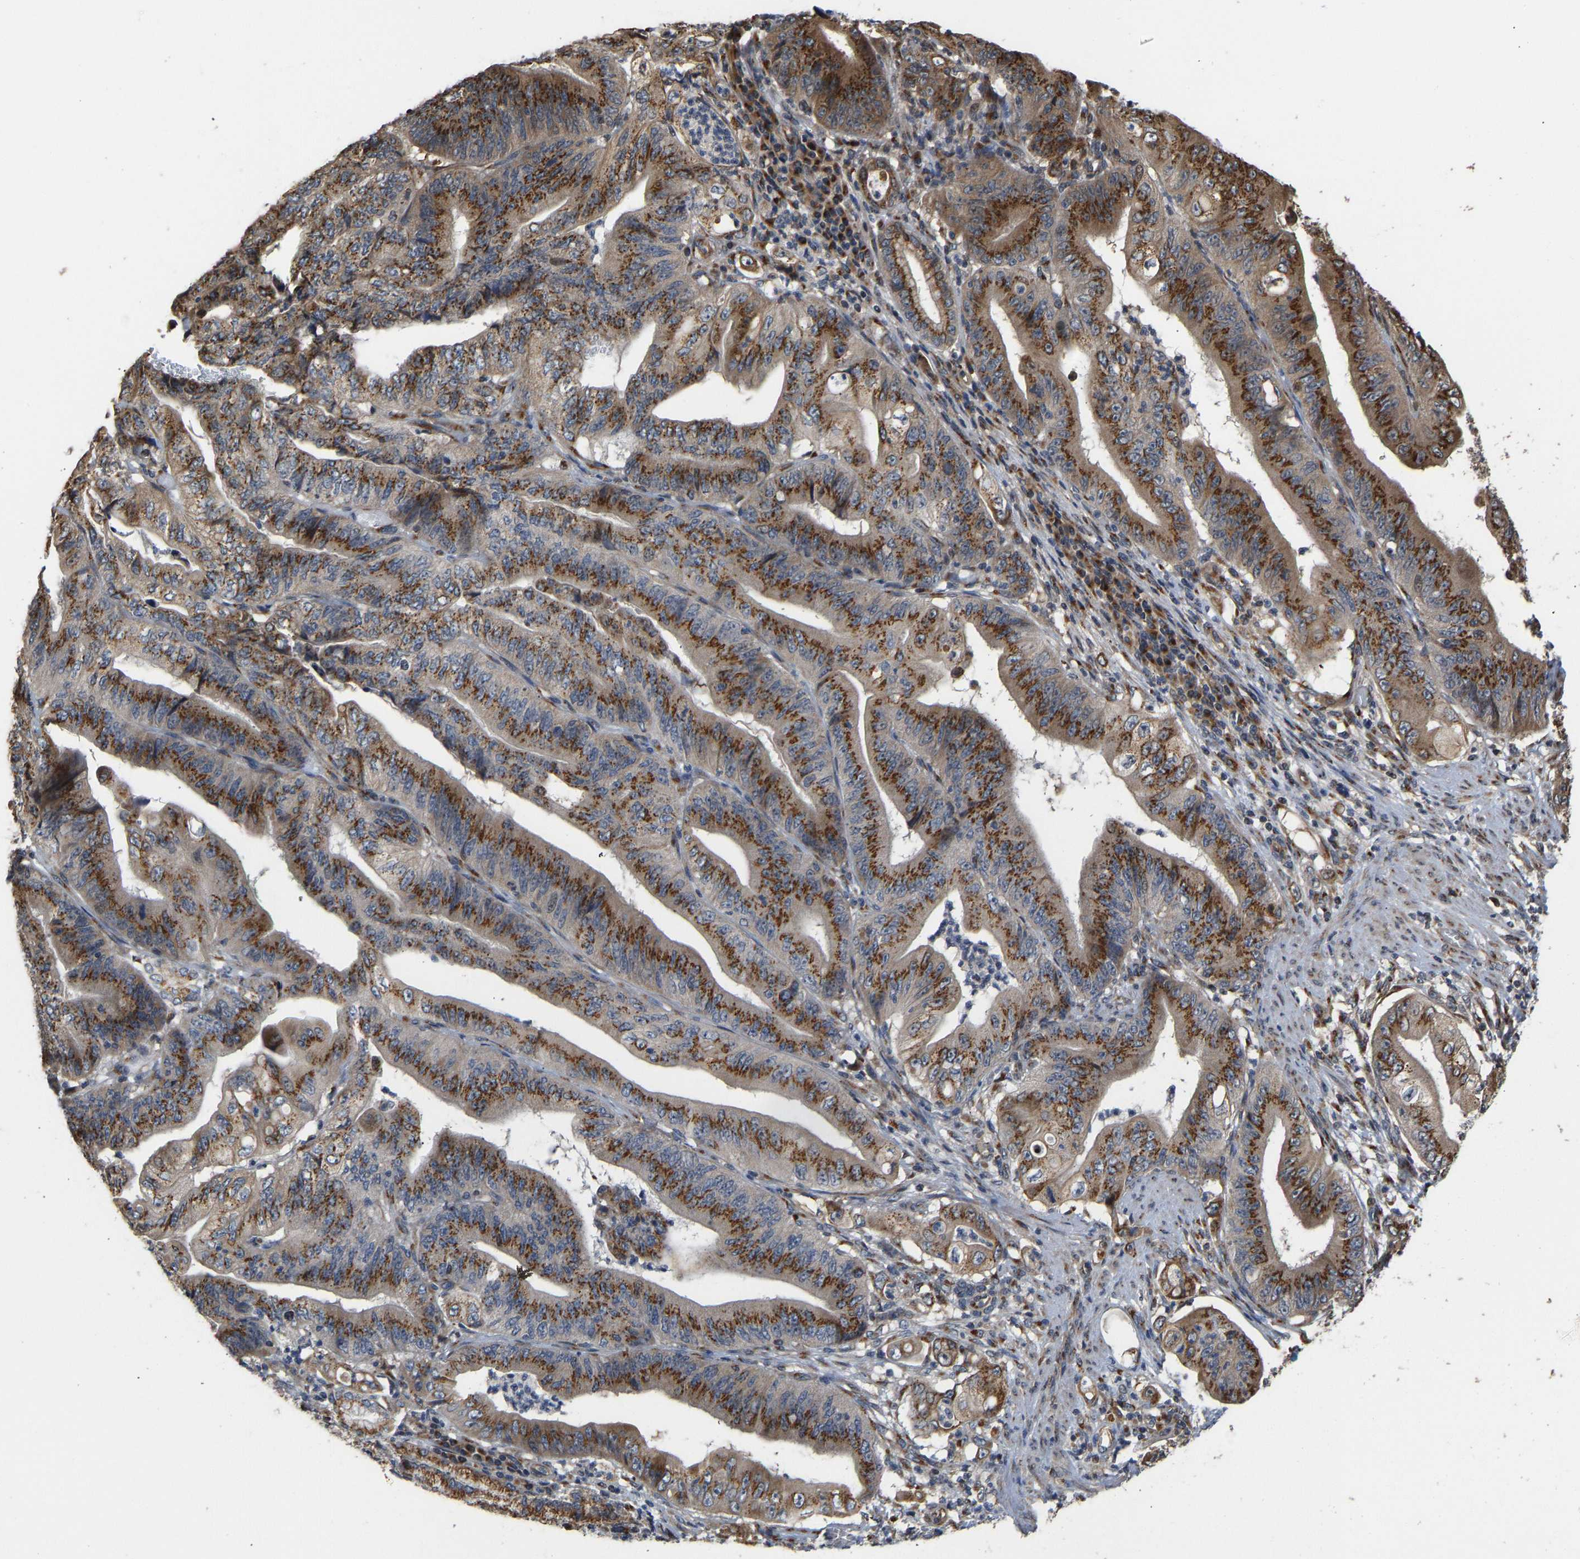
{"staining": {"intensity": "strong", "quantity": ">75%", "location": "cytoplasmic/membranous"}, "tissue": "stomach cancer", "cell_type": "Tumor cells", "image_type": "cancer", "snomed": [{"axis": "morphology", "description": "Adenocarcinoma, NOS"}, {"axis": "topography", "description": "Stomach"}], "caption": "Immunohistochemical staining of stomach cancer demonstrates strong cytoplasmic/membranous protein positivity in about >75% of tumor cells.", "gene": "YIPF4", "patient": {"sex": "female", "age": 73}}